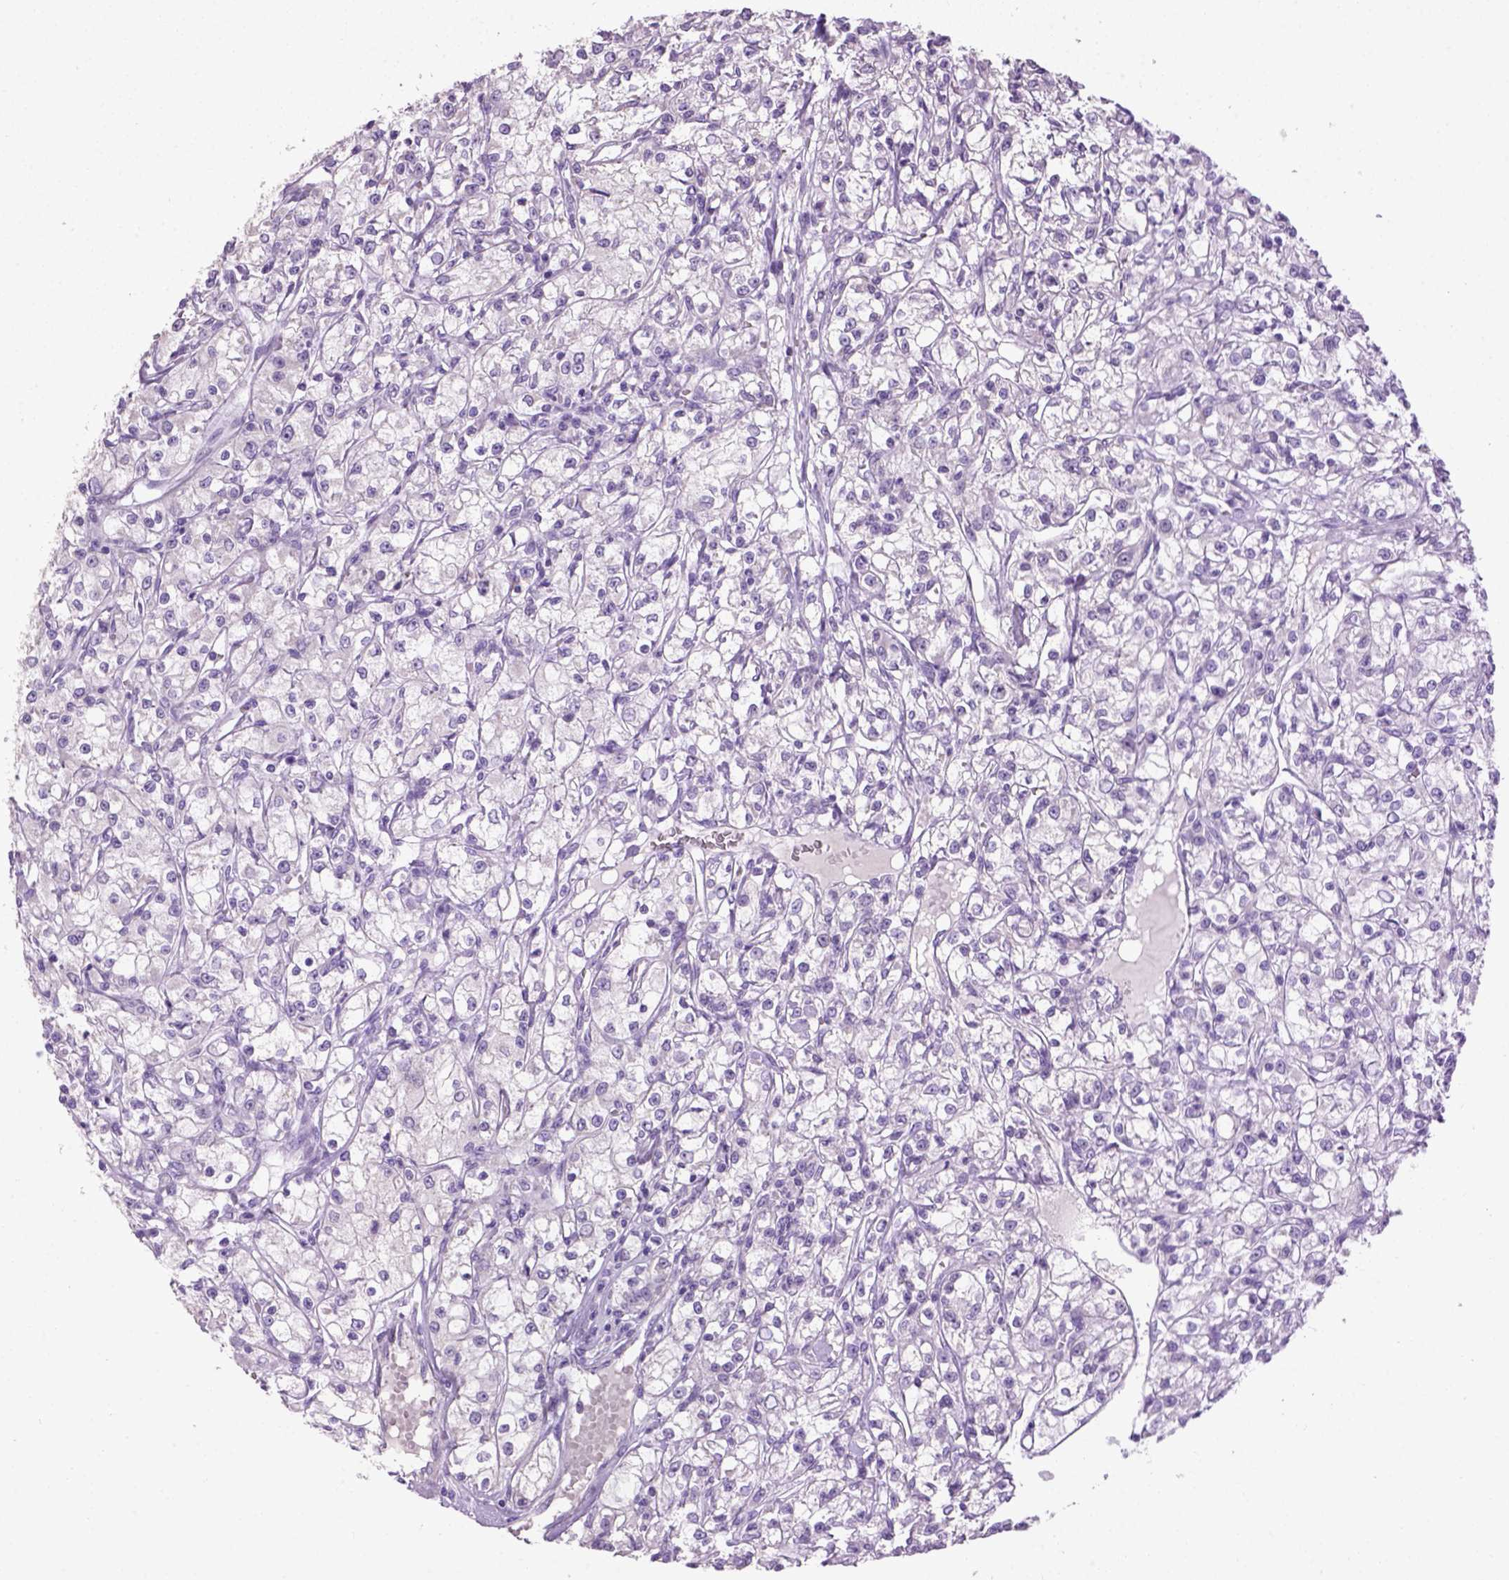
{"staining": {"intensity": "negative", "quantity": "none", "location": "none"}, "tissue": "renal cancer", "cell_type": "Tumor cells", "image_type": "cancer", "snomed": [{"axis": "morphology", "description": "Adenocarcinoma, NOS"}, {"axis": "topography", "description": "Kidney"}], "caption": "Renal cancer was stained to show a protein in brown. There is no significant expression in tumor cells. (Stains: DAB immunohistochemistry with hematoxylin counter stain, Microscopy: brightfield microscopy at high magnification).", "gene": "CYP24A1", "patient": {"sex": "female", "age": 59}}